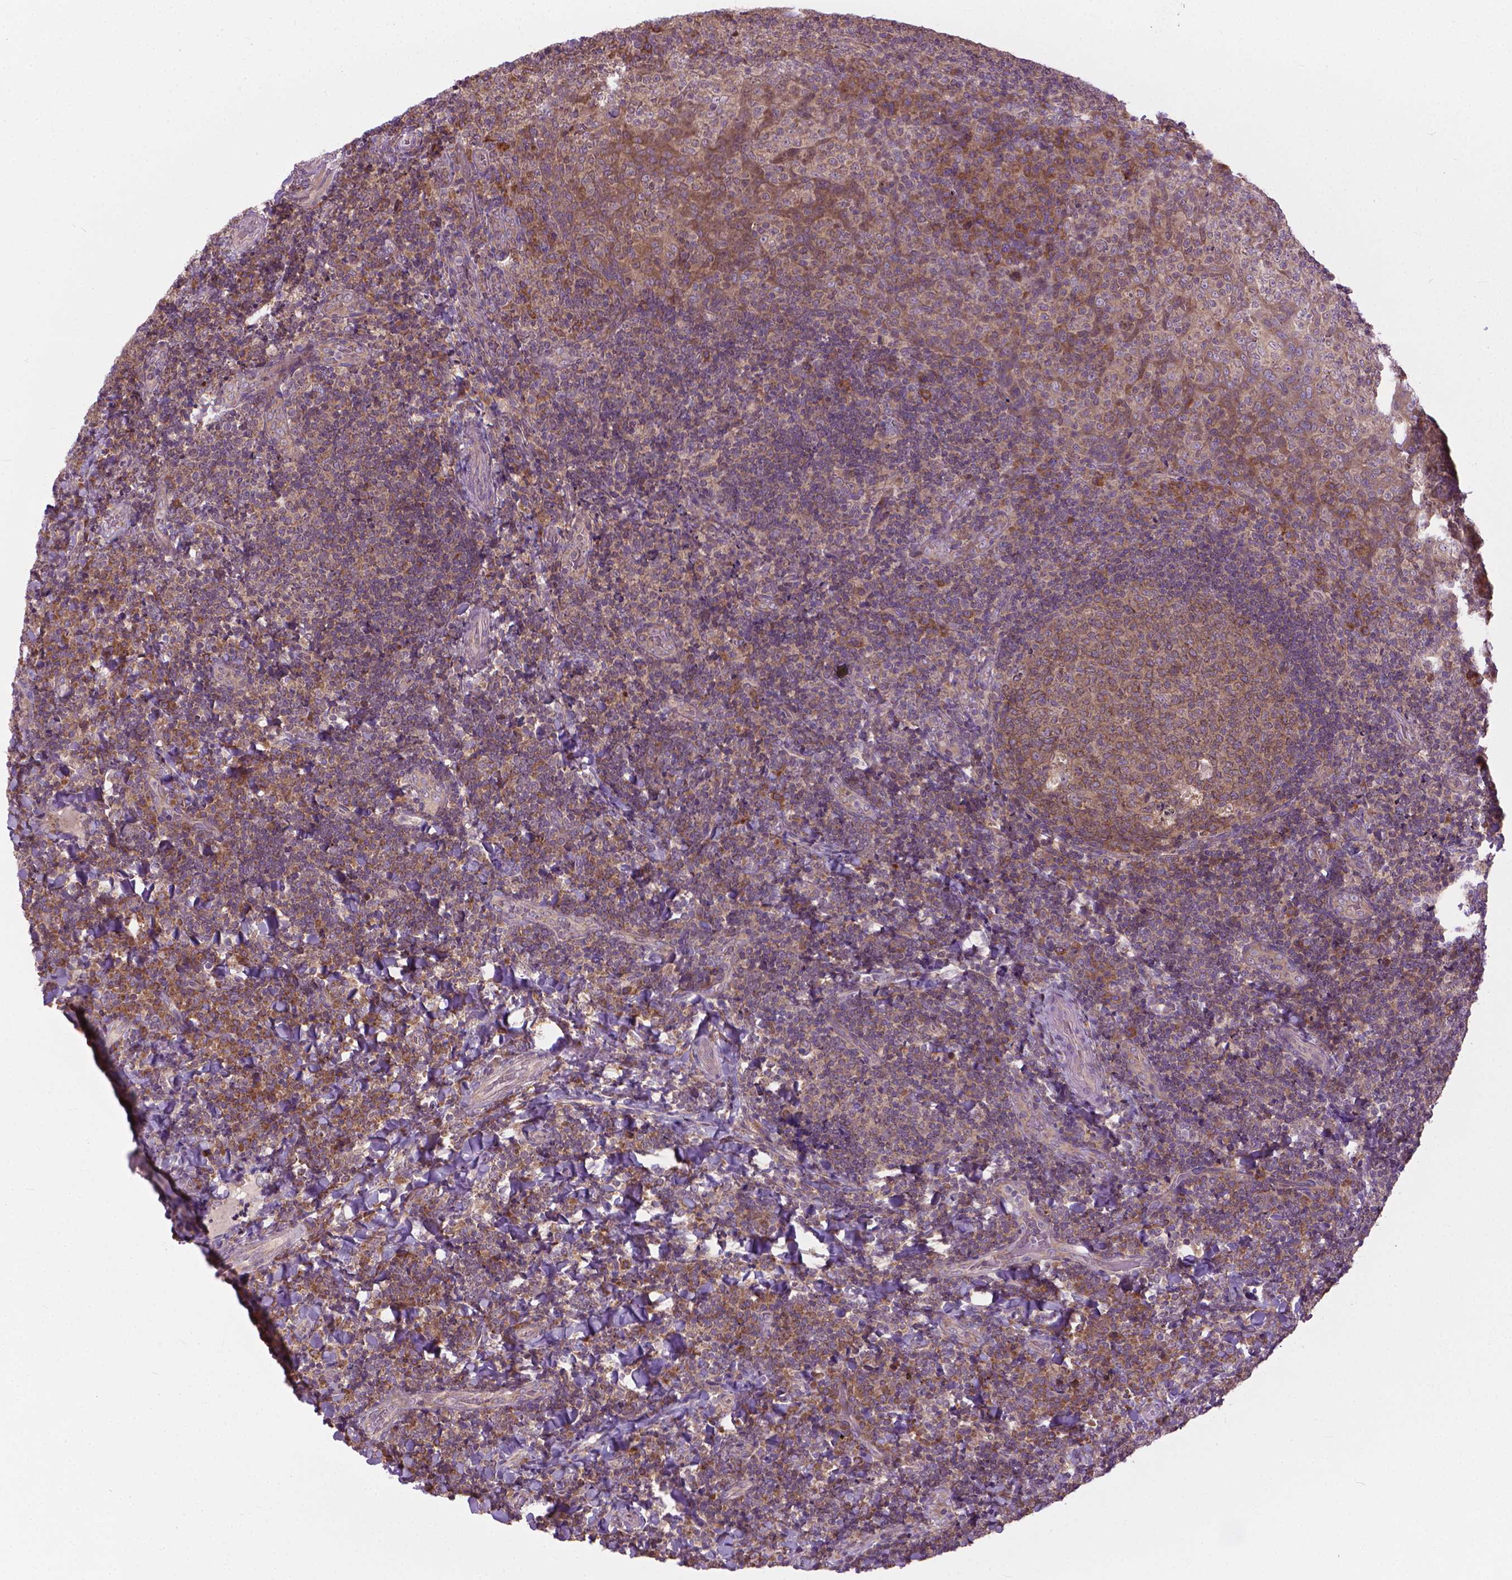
{"staining": {"intensity": "moderate", "quantity": ">75%", "location": "cytoplasmic/membranous"}, "tissue": "tonsil", "cell_type": "Germinal center cells", "image_type": "normal", "snomed": [{"axis": "morphology", "description": "Normal tissue, NOS"}, {"axis": "topography", "description": "Tonsil"}], "caption": "High-power microscopy captured an immunohistochemistry (IHC) micrograph of benign tonsil, revealing moderate cytoplasmic/membranous expression in approximately >75% of germinal center cells. (brown staining indicates protein expression, while blue staining denotes nuclei).", "gene": "NUDT1", "patient": {"sex": "male", "age": 17}}